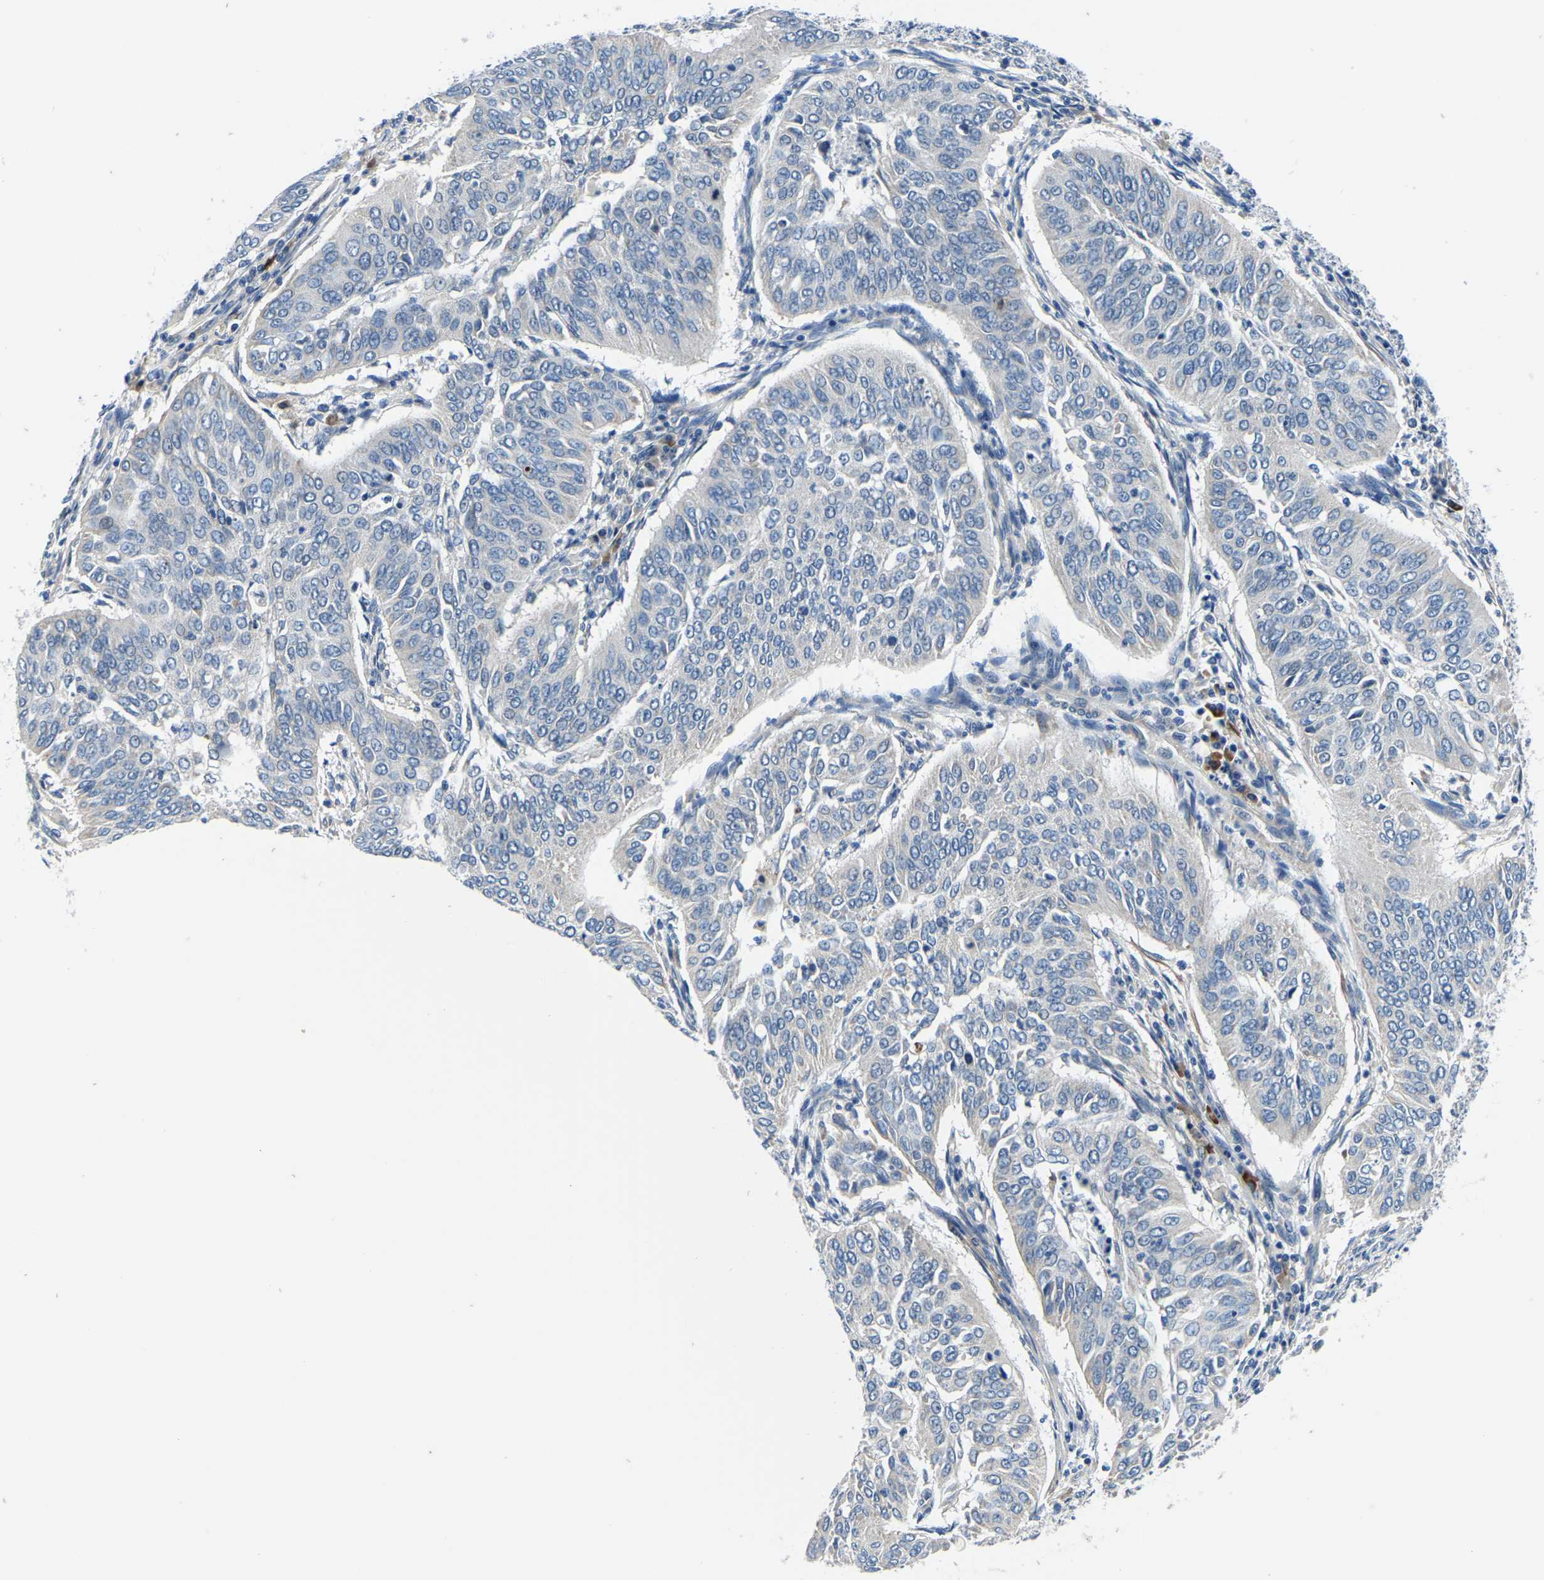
{"staining": {"intensity": "negative", "quantity": "none", "location": "none"}, "tissue": "cervical cancer", "cell_type": "Tumor cells", "image_type": "cancer", "snomed": [{"axis": "morphology", "description": "Normal tissue, NOS"}, {"axis": "morphology", "description": "Squamous cell carcinoma, NOS"}, {"axis": "topography", "description": "Cervix"}], "caption": "Histopathology image shows no protein staining in tumor cells of cervical squamous cell carcinoma tissue.", "gene": "LIAS", "patient": {"sex": "female", "age": 39}}